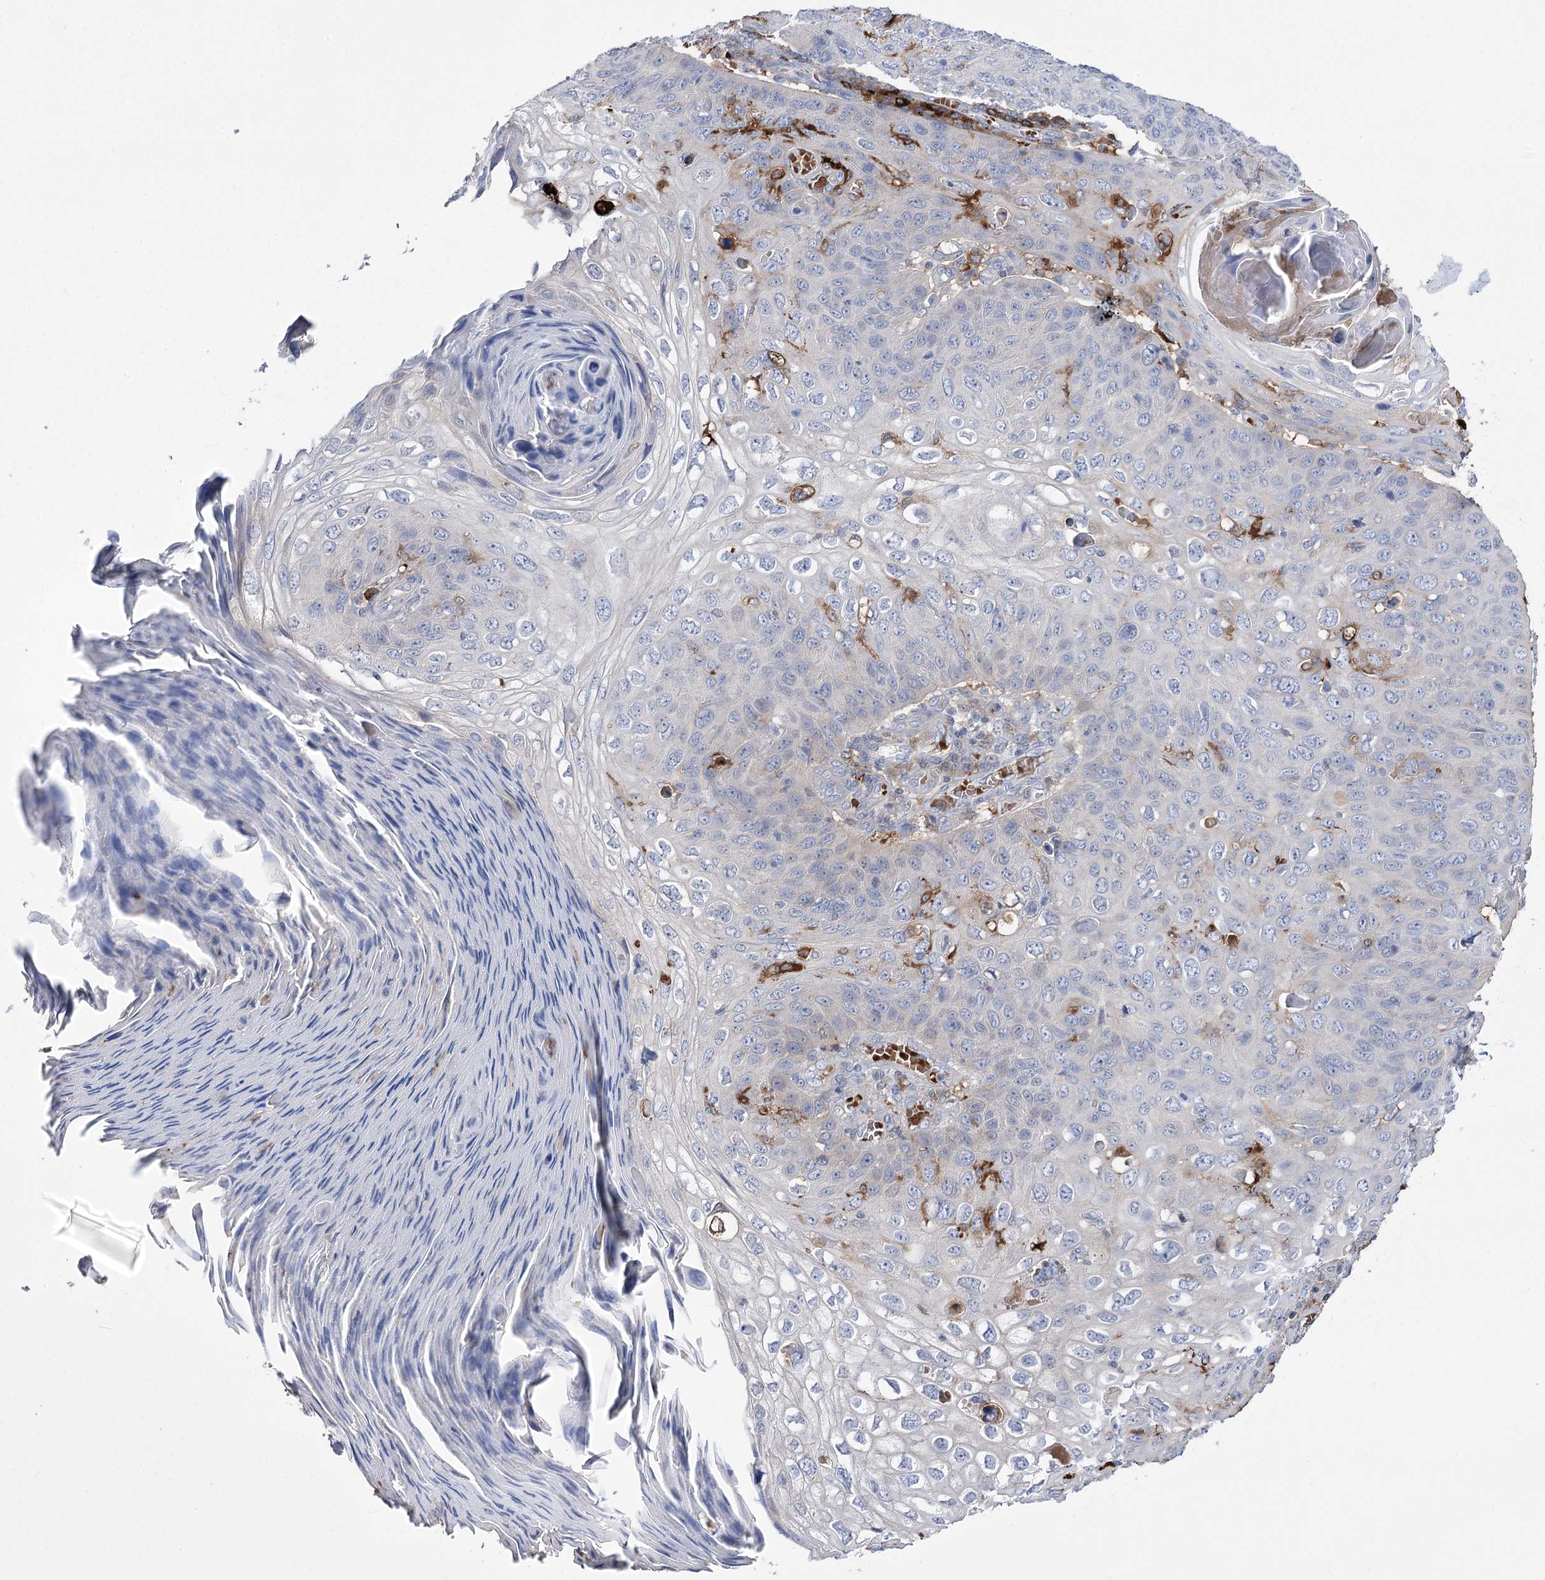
{"staining": {"intensity": "negative", "quantity": "none", "location": "none"}, "tissue": "skin cancer", "cell_type": "Tumor cells", "image_type": "cancer", "snomed": [{"axis": "morphology", "description": "Squamous cell carcinoma, NOS"}, {"axis": "topography", "description": "Skin"}], "caption": "The immunohistochemistry (IHC) photomicrograph has no significant expression in tumor cells of skin squamous cell carcinoma tissue. Brightfield microscopy of IHC stained with DAB (3,3'-diaminobenzidine) (brown) and hematoxylin (blue), captured at high magnification.", "gene": "ZNF622", "patient": {"sex": "female", "age": 90}}